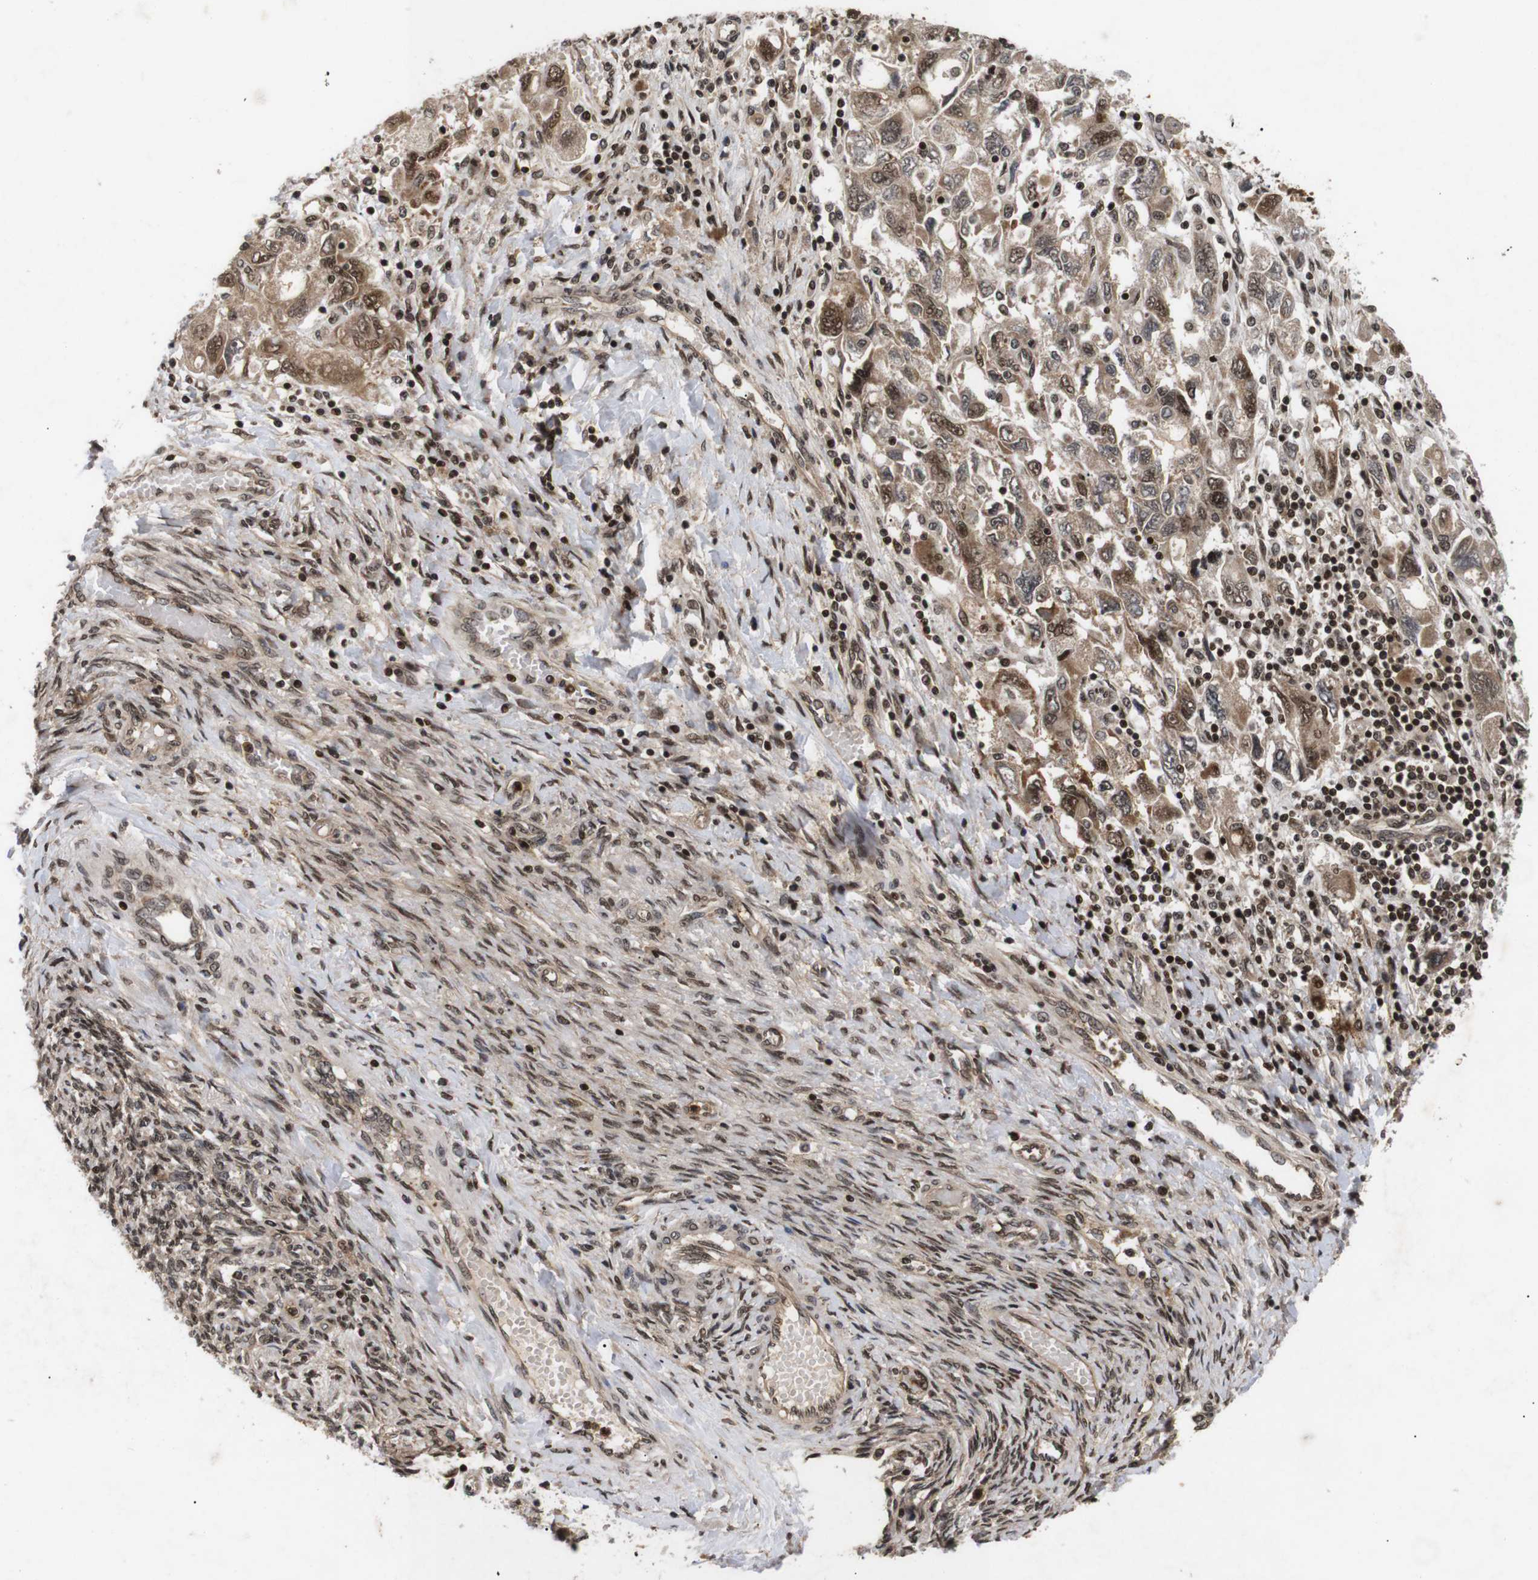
{"staining": {"intensity": "moderate", "quantity": ">75%", "location": "cytoplasmic/membranous,nuclear"}, "tissue": "ovarian cancer", "cell_type": "Tumor cells", "image_type": "cancer", "snomed": [{"axis": "morphology", "description": "Carcinoma, NOS"}, {"axis": "morphology", "description": "Cystadenocarcinoma, serous, NOS"}, {"axis": "topography", "description": "Ovary"}], "caption": "Ovarian cancer (carcinoma) tissue shows moderate cytoplasmic/membranous and nuclear staining in approximately >75% of tumor cells, visualized by immunohistochemistry.", "gene": "KIF23", "patient": {"sex": "female", "age": 69}}